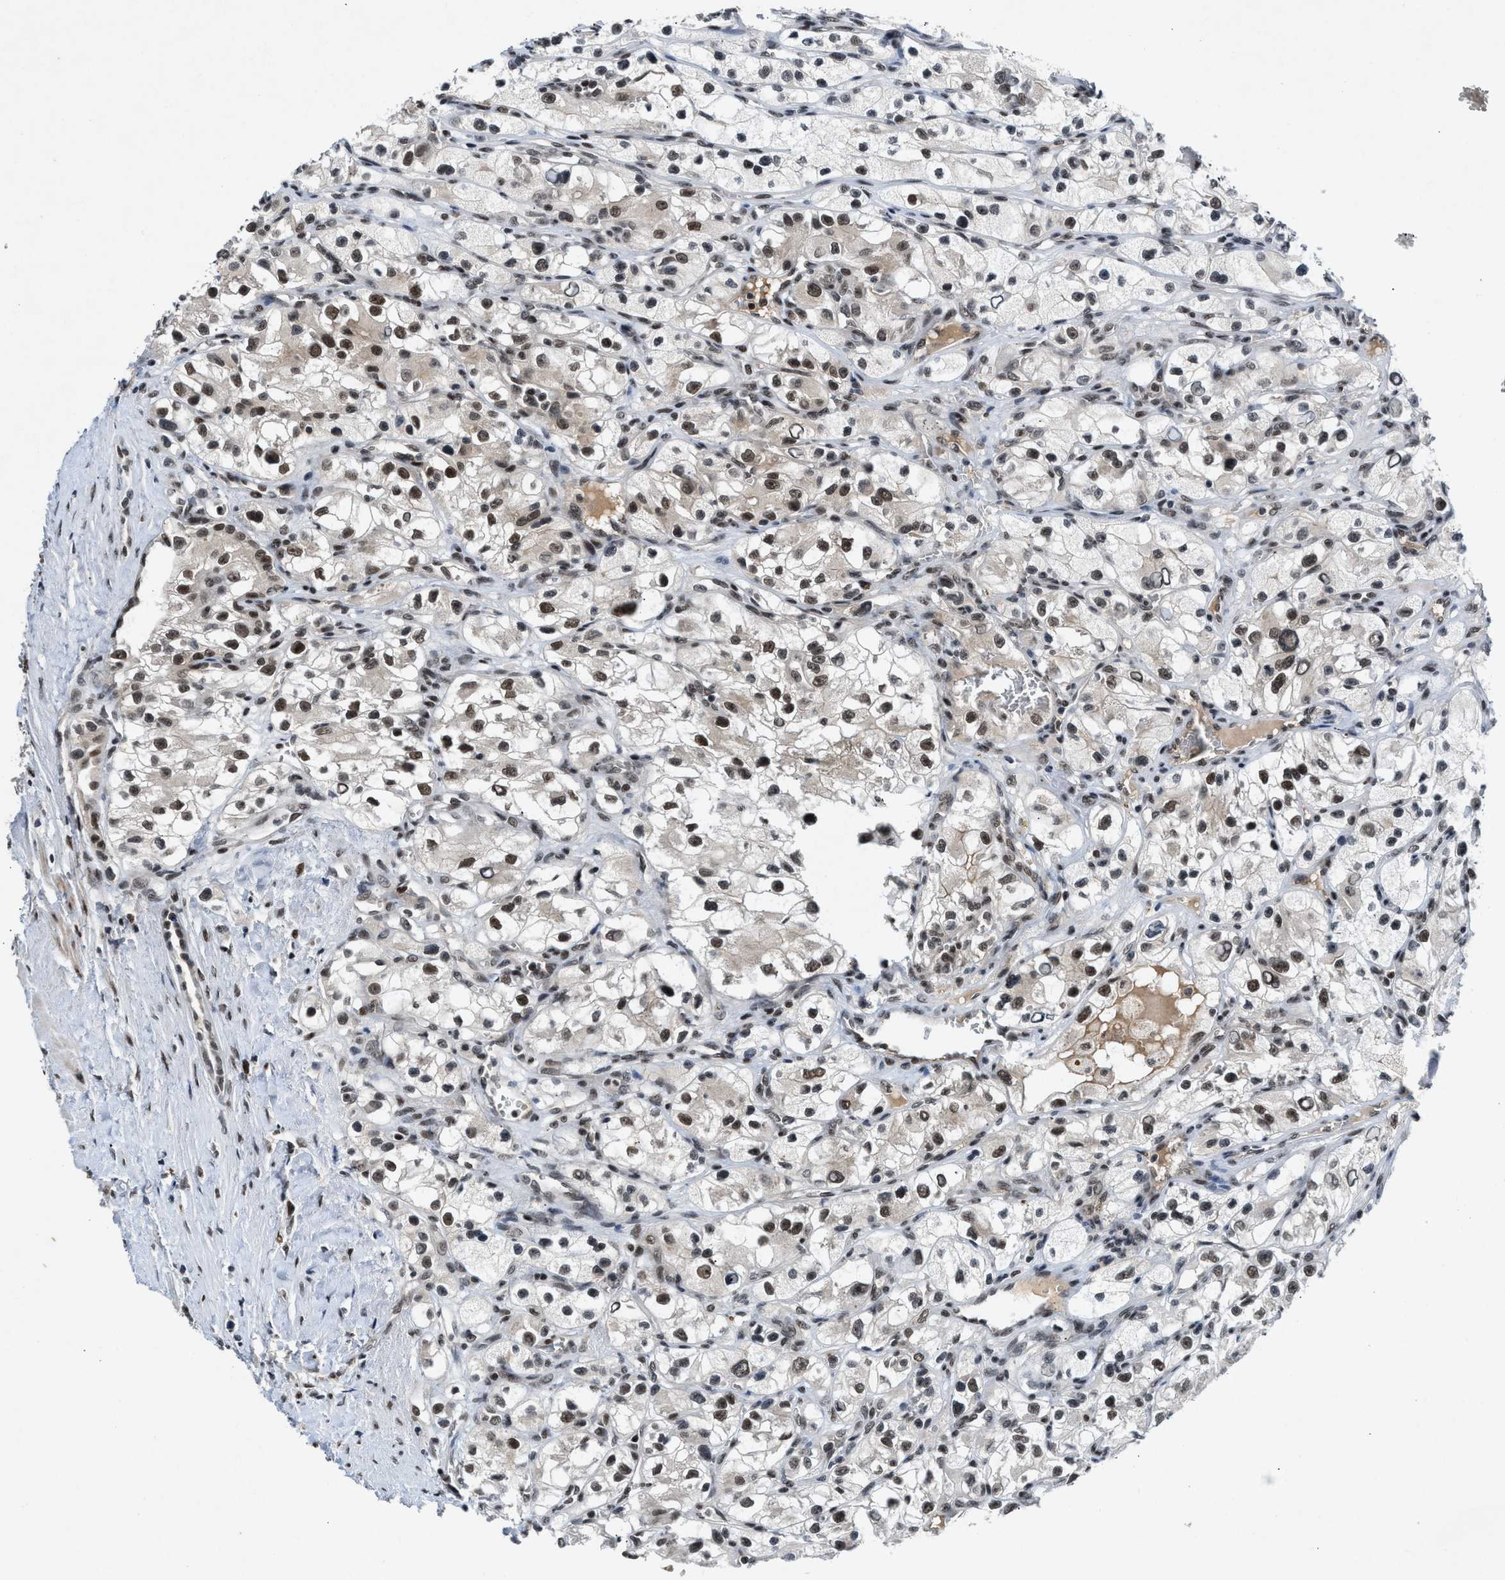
{"staining": {"intensity": "strong", "quantity": ">75%", "location": "nuclear"}, "tissue": "renal cancer", "cell_type": "Tumor cells", "image_type": "cancer", "snomed": [{"axis": "morphology", "description": "Adenocarcinoma, NOS"}, {"axis": "topography", "description": "Kidney"}], "caption": "The photomicrograph demonstrates a brown stain indicating the presence of a protein in the nuclear of tumor cells in renal adenocarcinoma.", "gene": "NCOA1", "patient": {"sex": "female", "age": 57}}